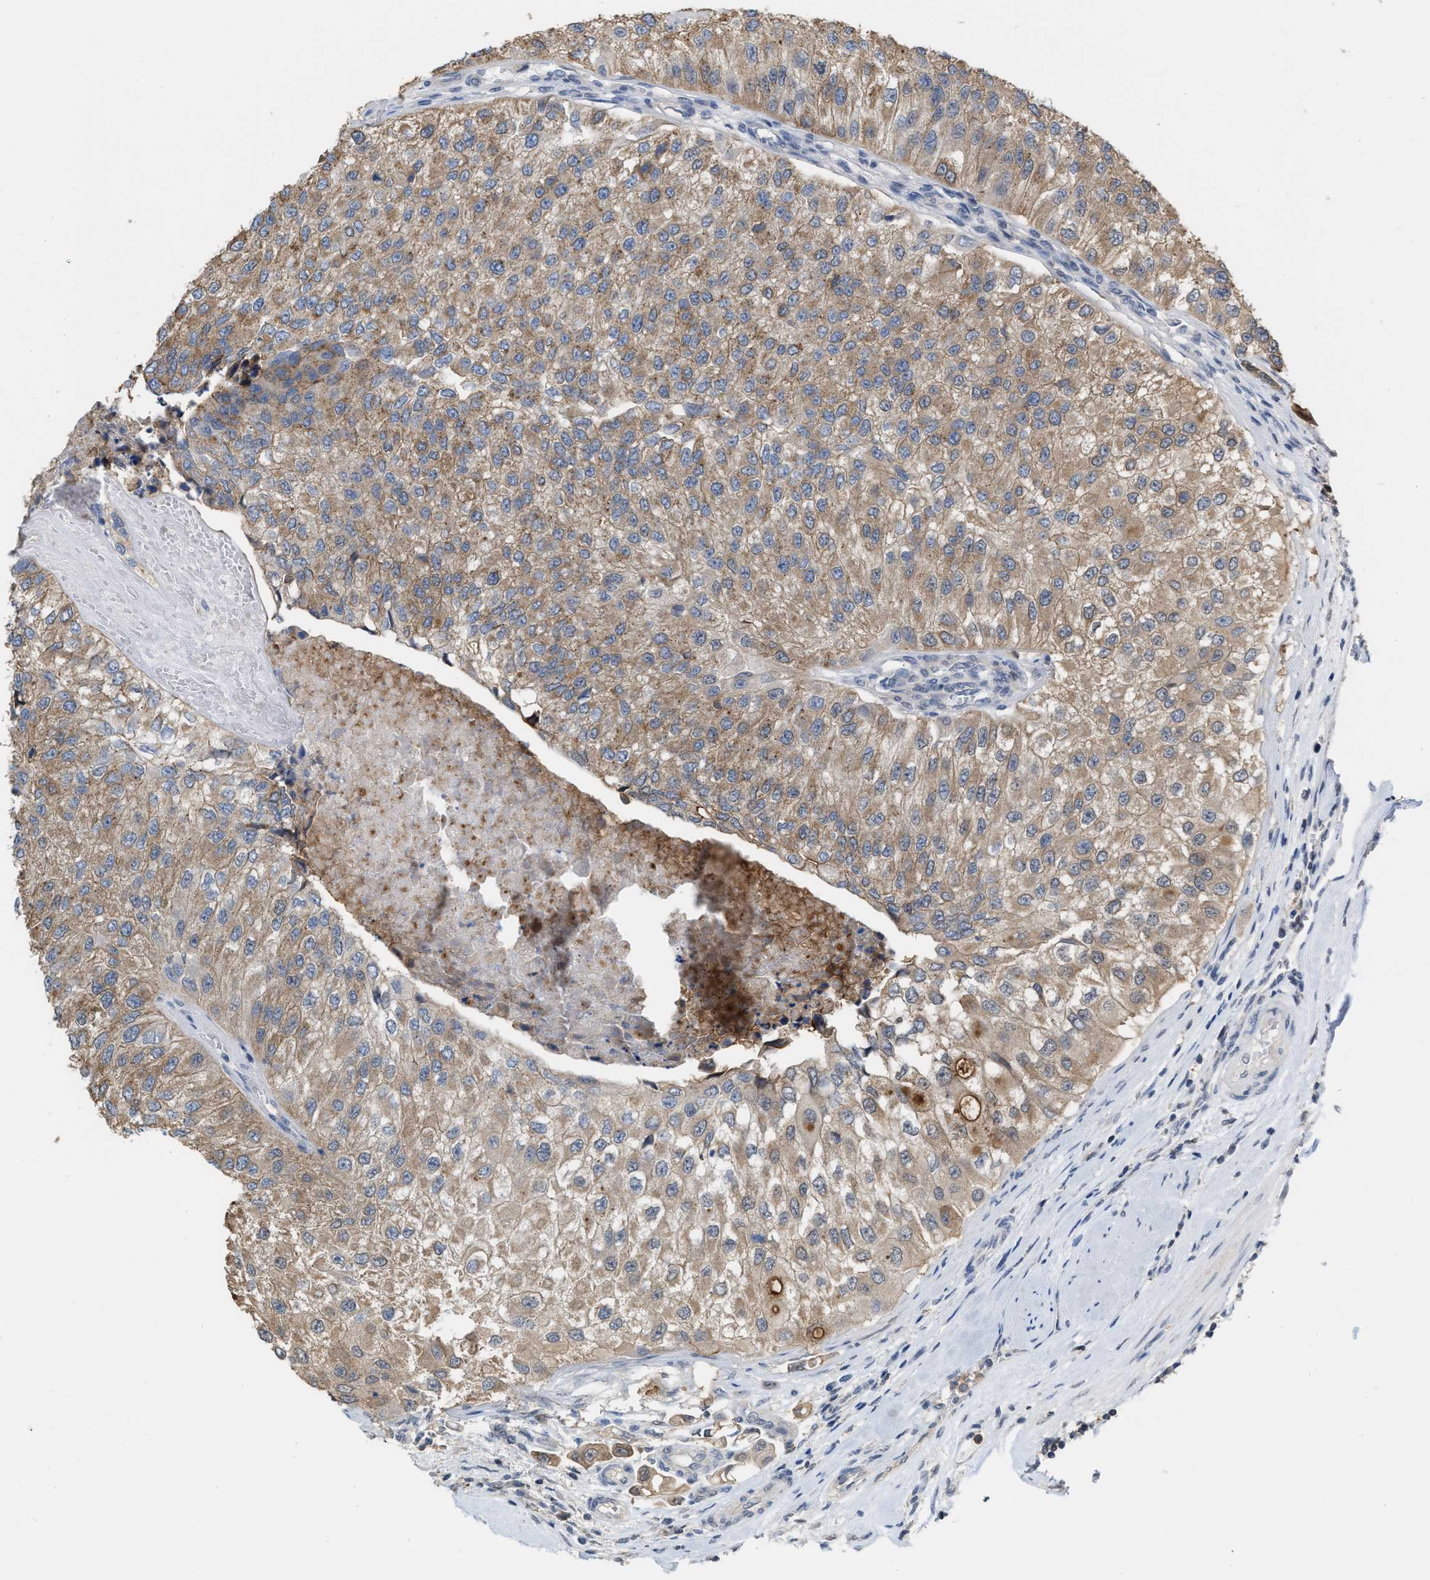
{"staining": {"intensity": "moderate", "quantity": ">75%", "location": "cytoplasmic/membranous"}, "tissue": "urothelial cancer", "cell_type": "Tumor cells", "image_type": "cancer", "snomed": [{"axis": "morphology", "description": "Urothelial carcinoma, High grade"}, {"axis": "topography", "description": "Kidney"}, {"axis": "topography", "description": "Urinary bladder"}], "caption": "Immunohistochemistry (DAB (3,3'-diaminobenzidine)) staining of human high-grade urothelial carcinoma reveals moderate cytoplasmic/membranous protein expression in approximately >75% of tumor cells.", "gene": "BAIAP2L1", "patient": {"sex": "male", "age": 77}}